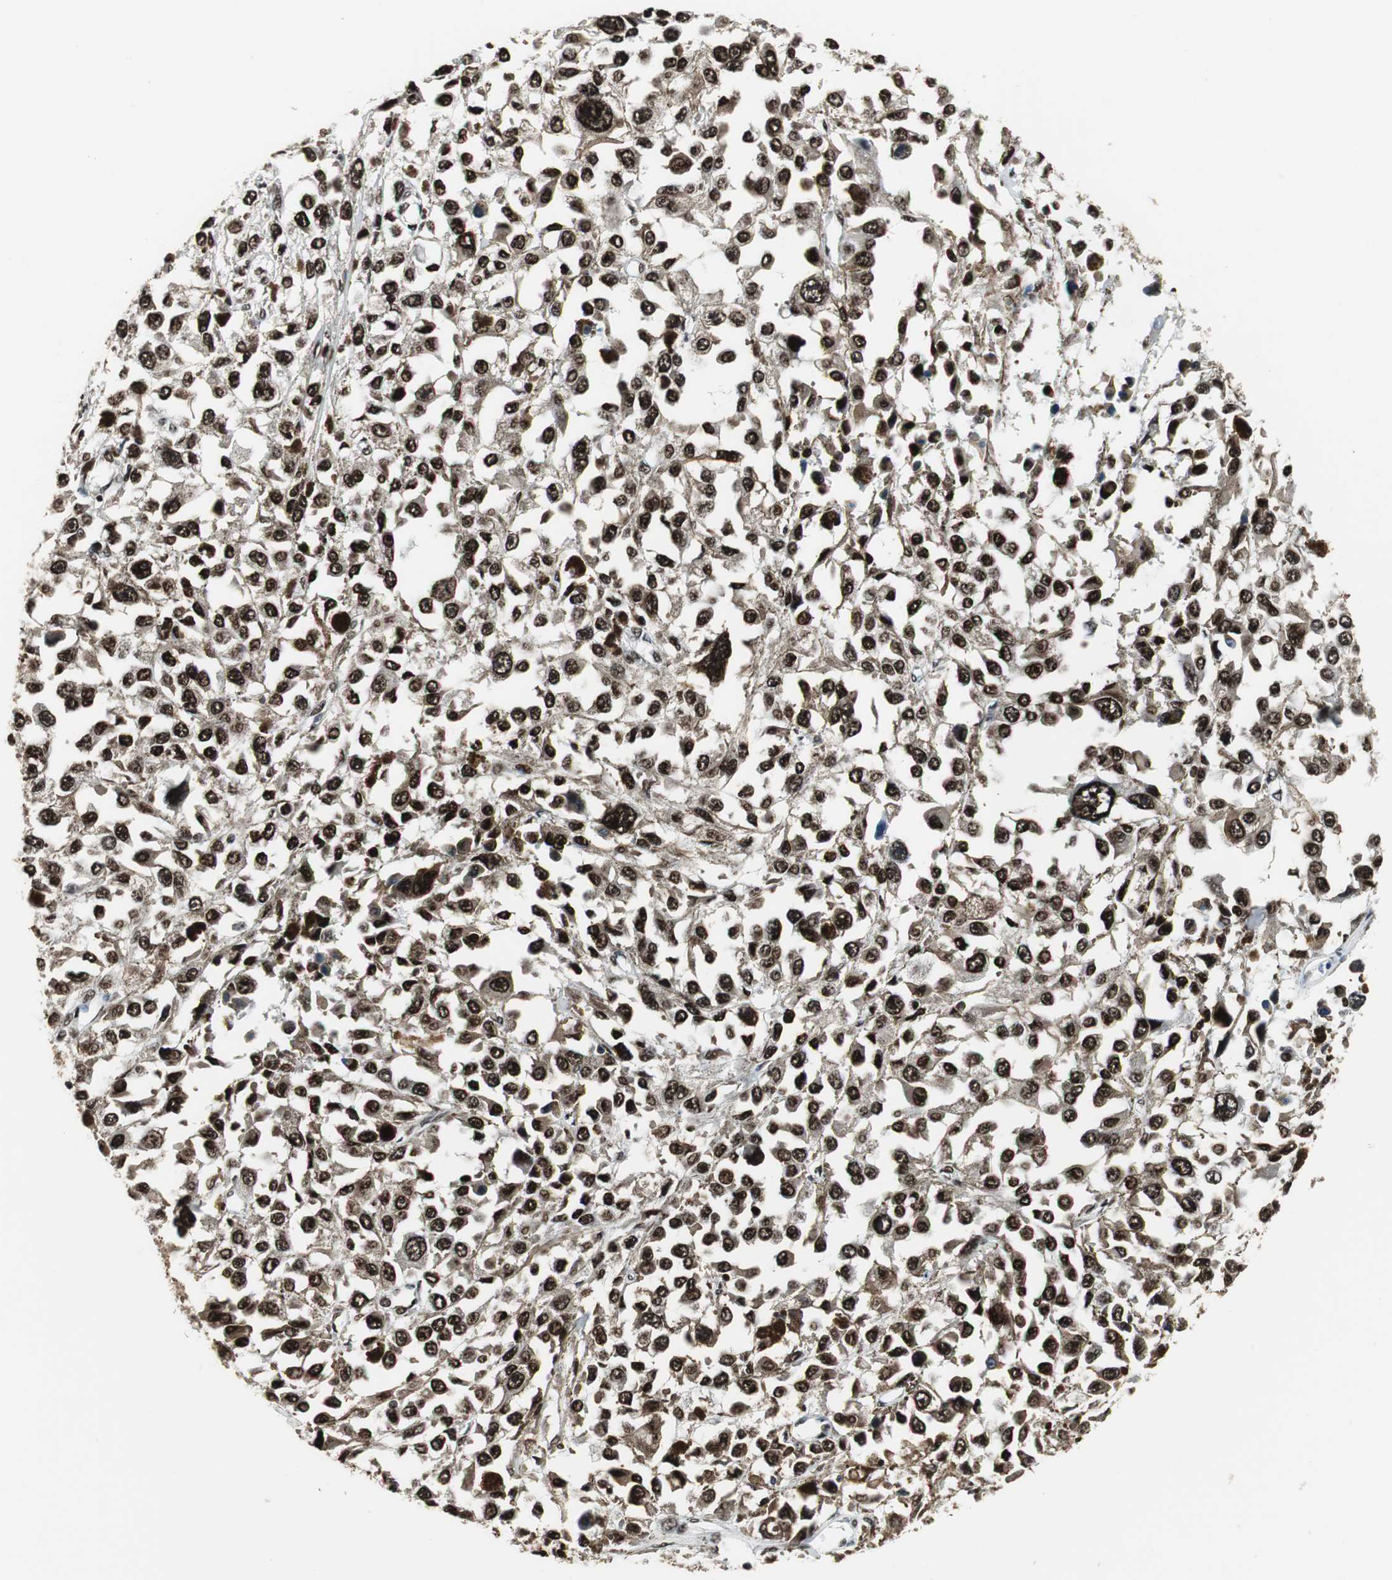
{"staining": {"intensity": "strong", "quantity": ">75%", "location": "nuclear"}, "tissue": "melanoma", "cell_type": "Tumor cells", "image_type": "cancer", "snomed": [{"axis": "morphology", "description": "Malignant melanoma, Metastatic site"}, {"axis": "topography", "description": "Lymph node"}], "caption": "Malignant melanoma (metastatic site) stained for a protein (brown) exhibits strong nuclear positive positivity in about >75% of tumor cells.", "gene": "CDK9", "patient": {"sex": "male", "age": 59}}